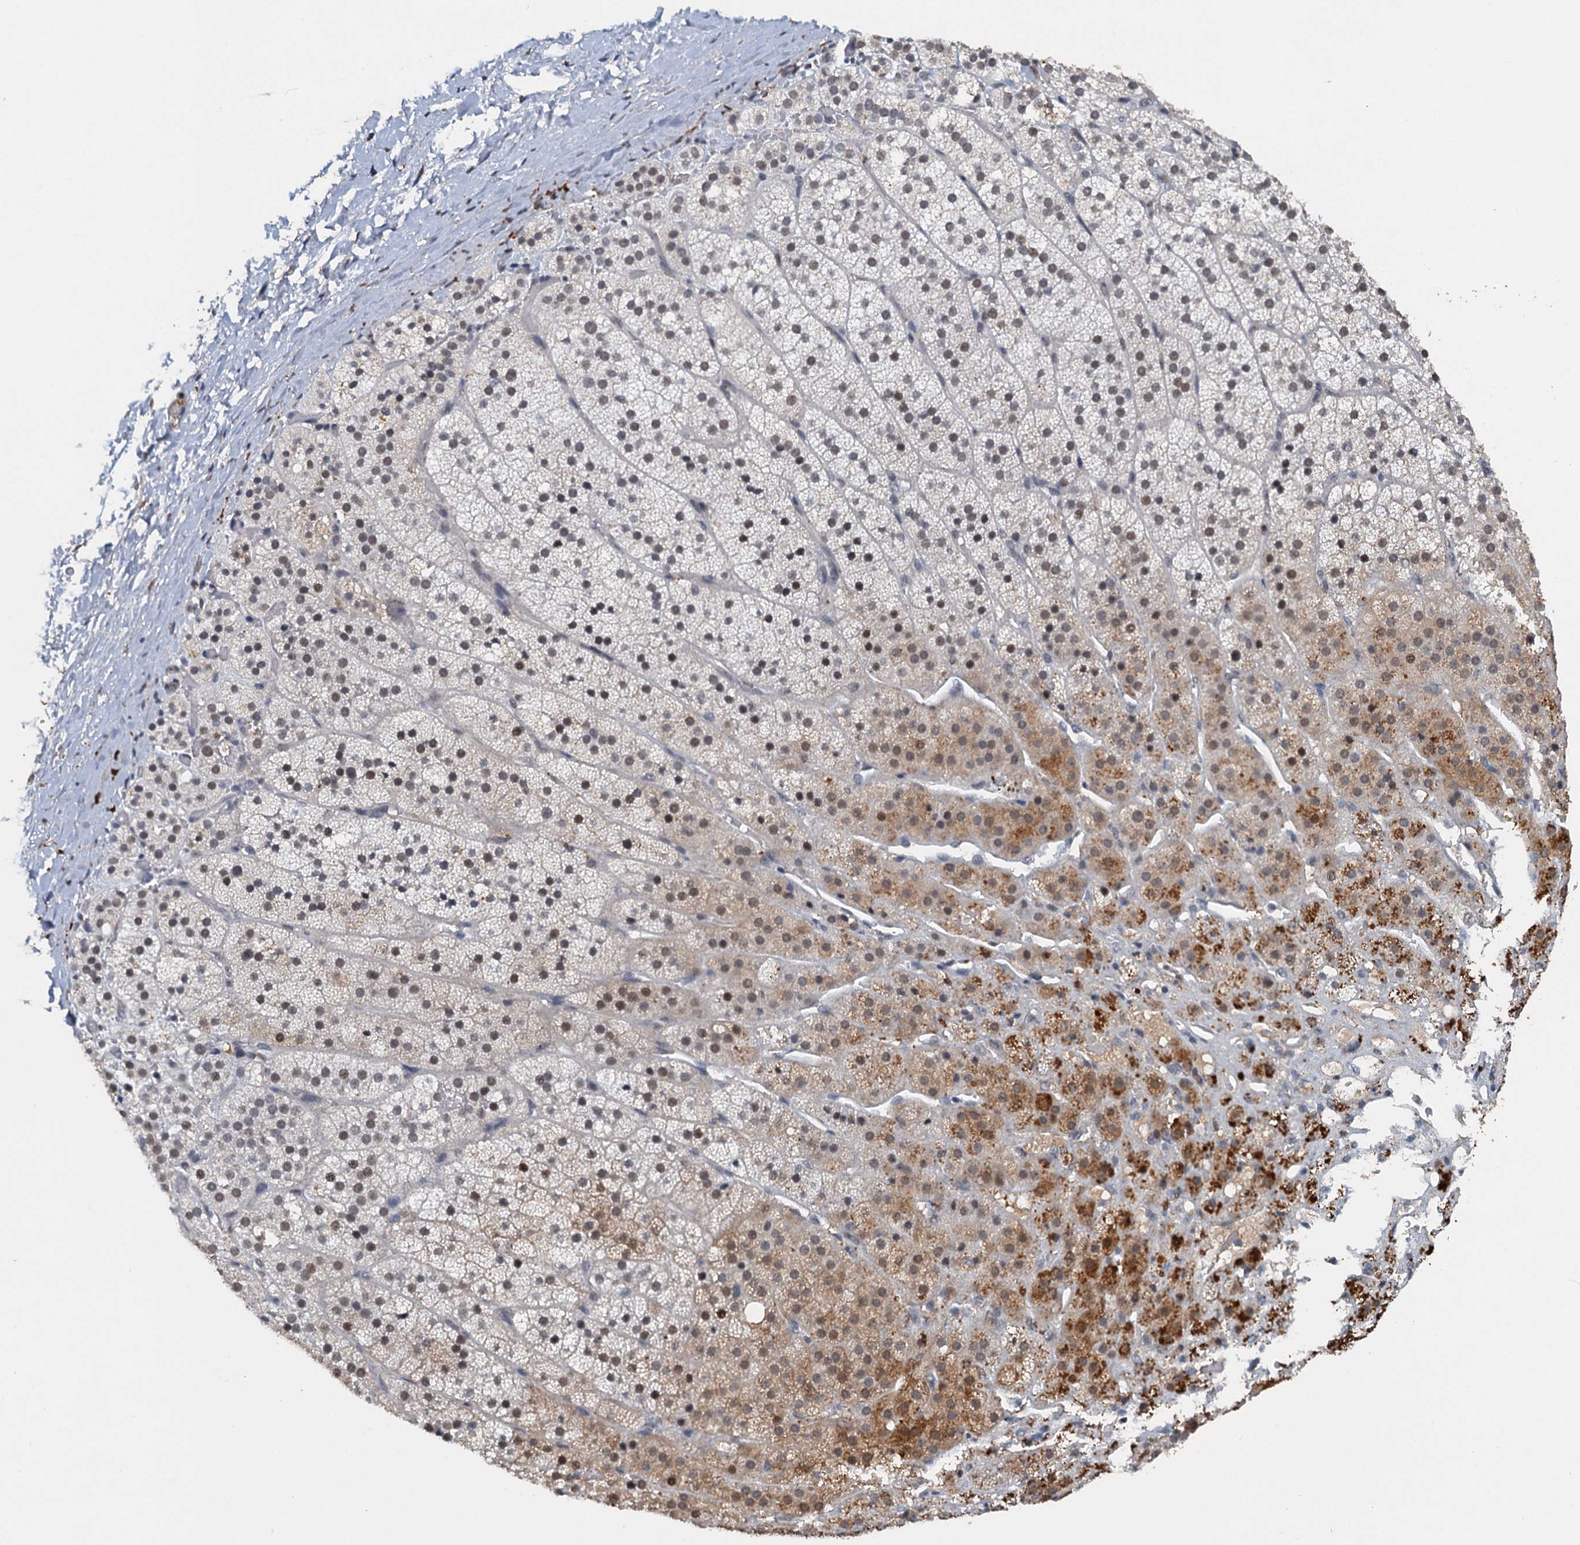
{"staining": {"intensity": "moderate", "quantity": "<25%", "location": "cytoplasmic/membranous,nuclear"}, "tissue": "adrenal gland", "cell_type": "Glandular cells", "image_type": "normal", "snomed": [{"axis": "morphology", "description": "Normal tissue, NOS"}, {"axis": "topography", "description": "Adrenal gland"}], "caption": "An immunohistochemistry (IHC) micrograph of unremarkable tissue is shown. Protein staining in brown shows moderate cytoplasmic/membranous,nuclear positivity in adrenal gland within glandular cells.", "gene": "CSTF3", "patient": {"sex": "female", "age": 44}}